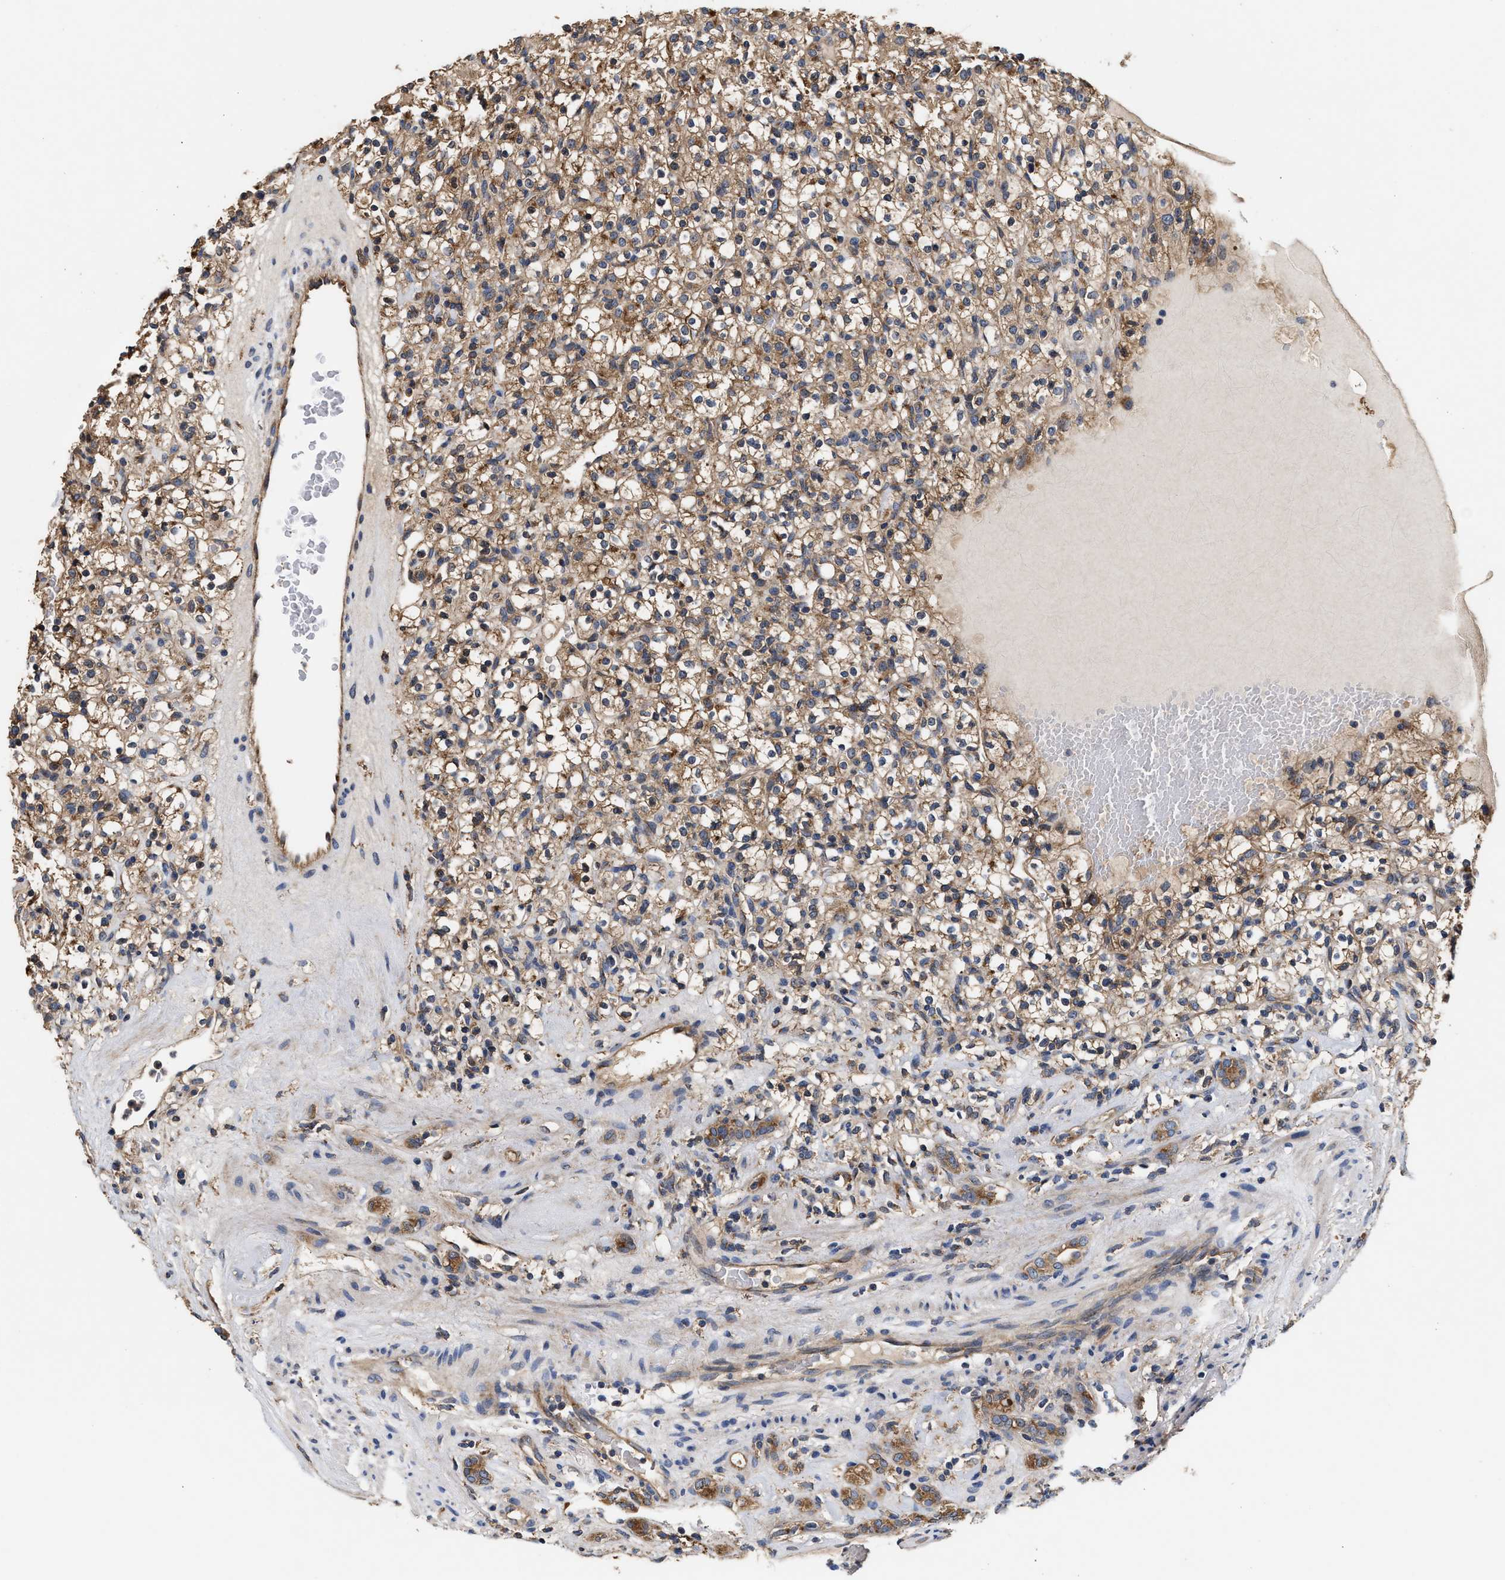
{"staining": {"intensity": "moderate", "quantity": ">75%", "location": "cytoplasmic/membranous"}, "tissue": "renal cancer", "cell_type": "Tumor cells", "image_type": "cancer", "snomed": [{"axis": "morphology", "description": "Normal tissue, NOS"}, {"axis": "morphology", "description": "Adenocarcinoma, NOS"}, {"axis": "topography", "description": "Kidney"}], "caption": "Renal cancer tissue shows moderate cytoplasmic/membranous positivity in about >75% of tumor cells, visualized by immunohistochemistry.", "gene": "KLB", "patient": {"sex": "female", "age": 72}}